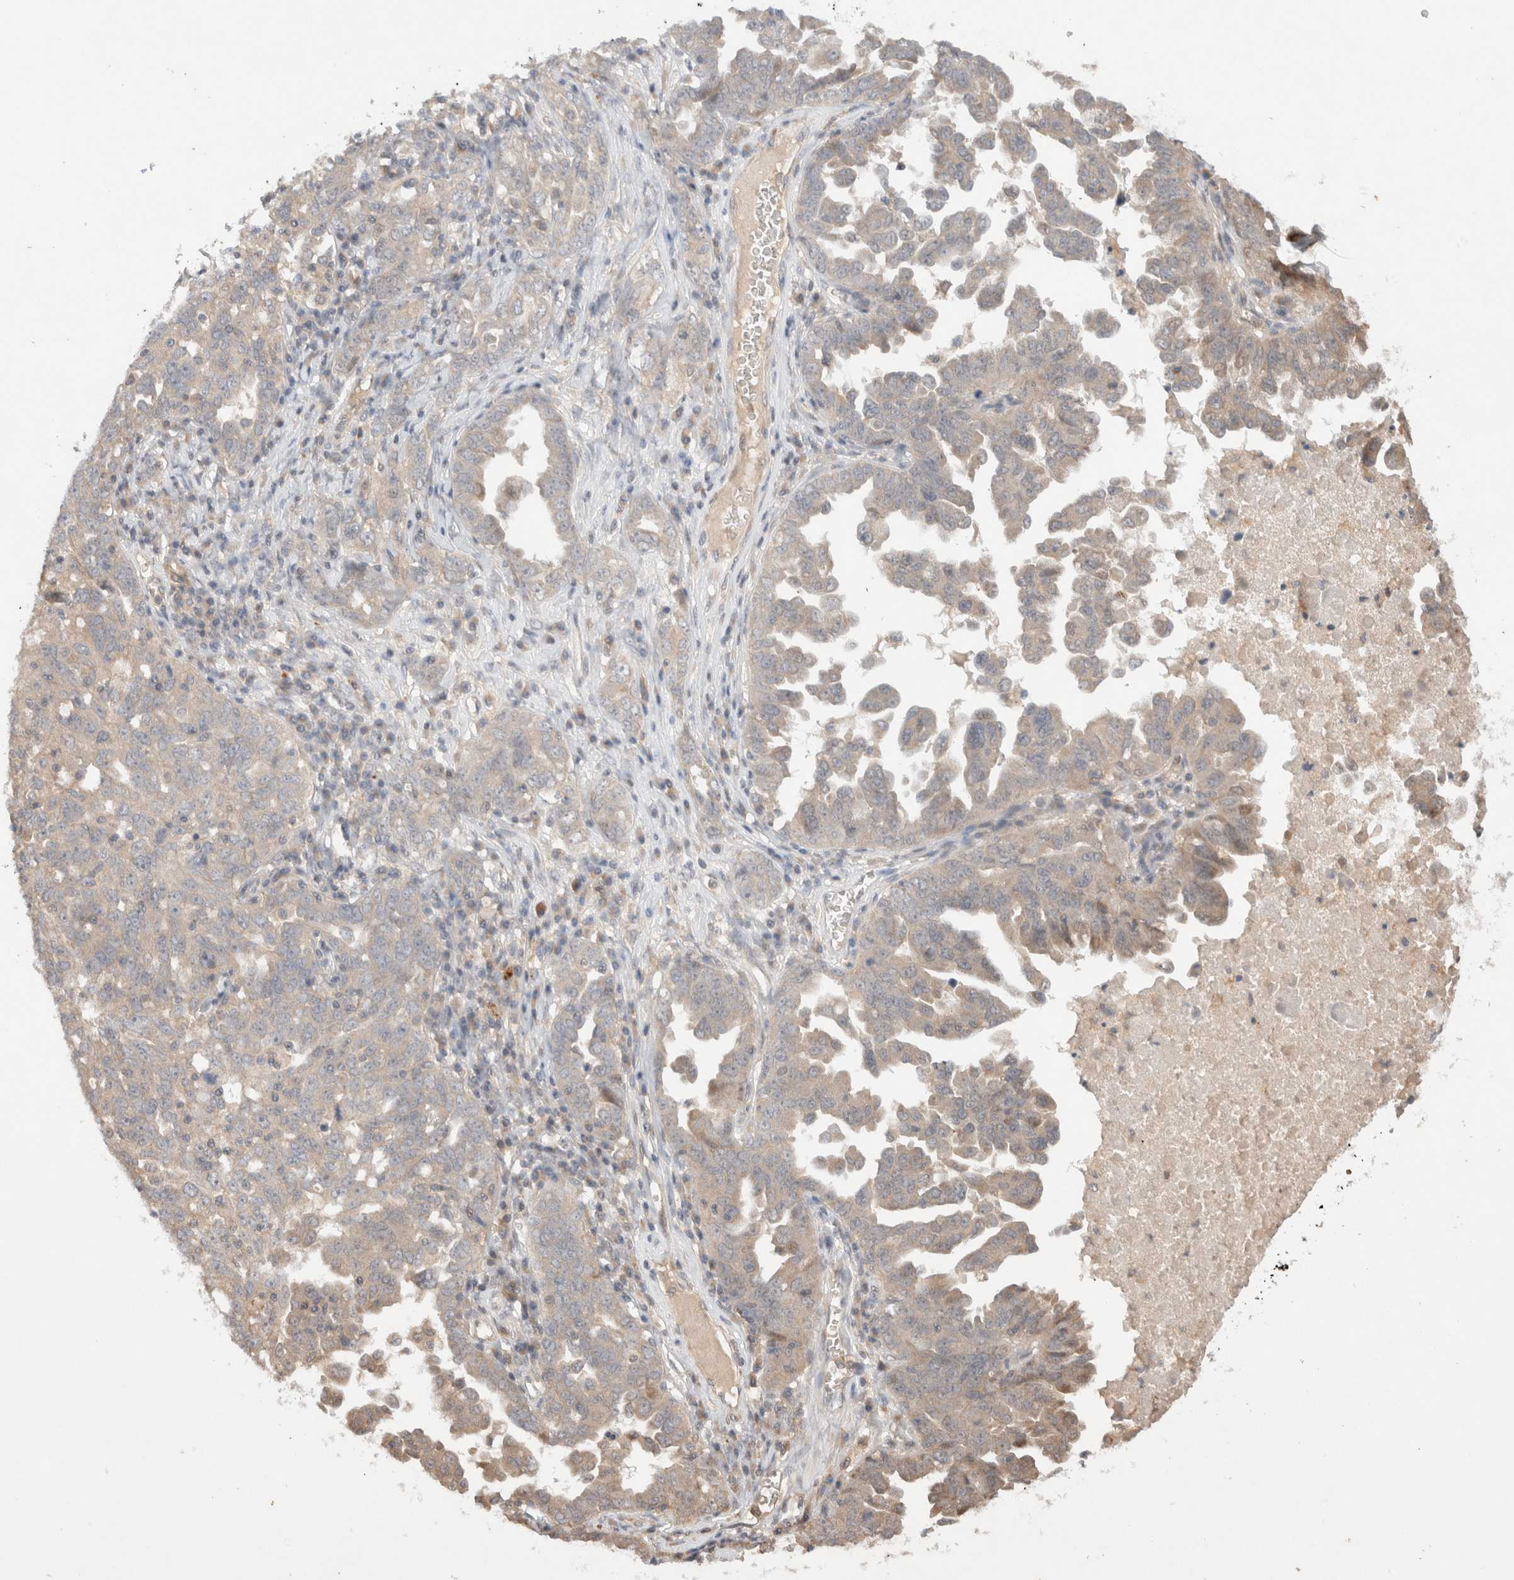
{"staining": {"intensity": "weak", "quantity": "<25%", "location": "cytoplasmic/membranous"}, "tissue": "ovarian cancer", "cell_type": "Tumor cells", "image_type": "cancer", "snomed": [{"axis": "morphology", "description": "Carcinoma, endometroid"}, {"axis": "topography", "description": "Ovary"}], "caption": "A photomicrograph of human ovarian cancer is negative for staining in tumor cells.", "gene": "KLHL20", "patient": {"sex": "female", "age": 62}}